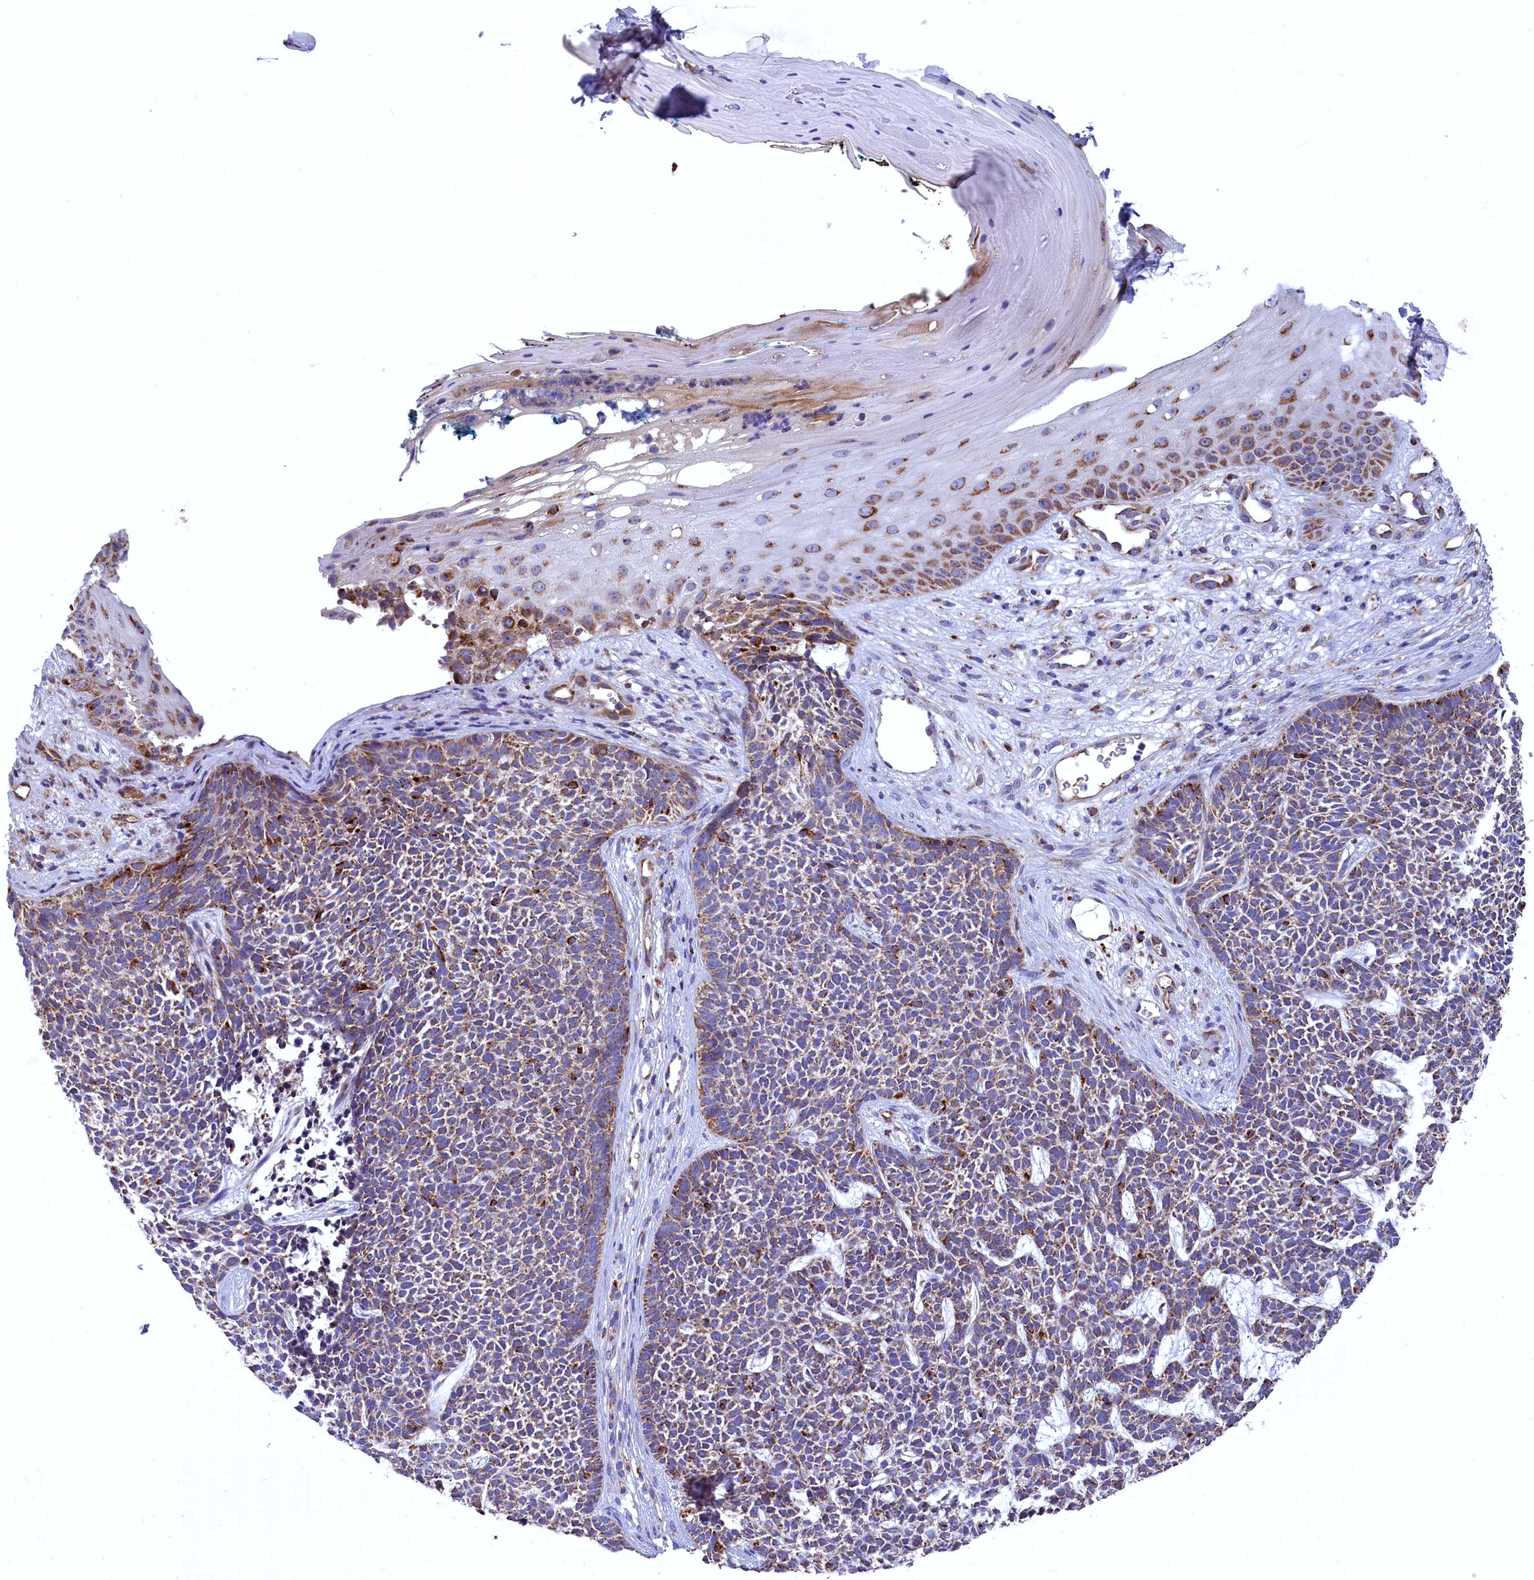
{"staining": {"intensity": "moderate", "quantity": "<25%", "location": "cytoplasmic/membranous"}, "tissue": "skin cancer", "cell_type": "Tumor cells", "image_type": "cancer", "snomed": [{"axis": "morphology", "description": "Basal cell carcinoma"}, {"axis": "topography", "description": "Skin"}], "caption": "Immunohistochemistry staining of skin cancer (basal cell carcinoma), which exhibits low levels of moderate cytoplasmic/membranous positivity in approximately <25% of tumor cells indicating moderate cytoplasmic/membranous protein positivity. The staining was performed using DAB (3,3'-diaminobenzidine) (brown) for protein detection and nuclei were counterstained in hematoxylin (blue).", "gene": "COX17", "patient": {"sex": "female", "age": 84}}